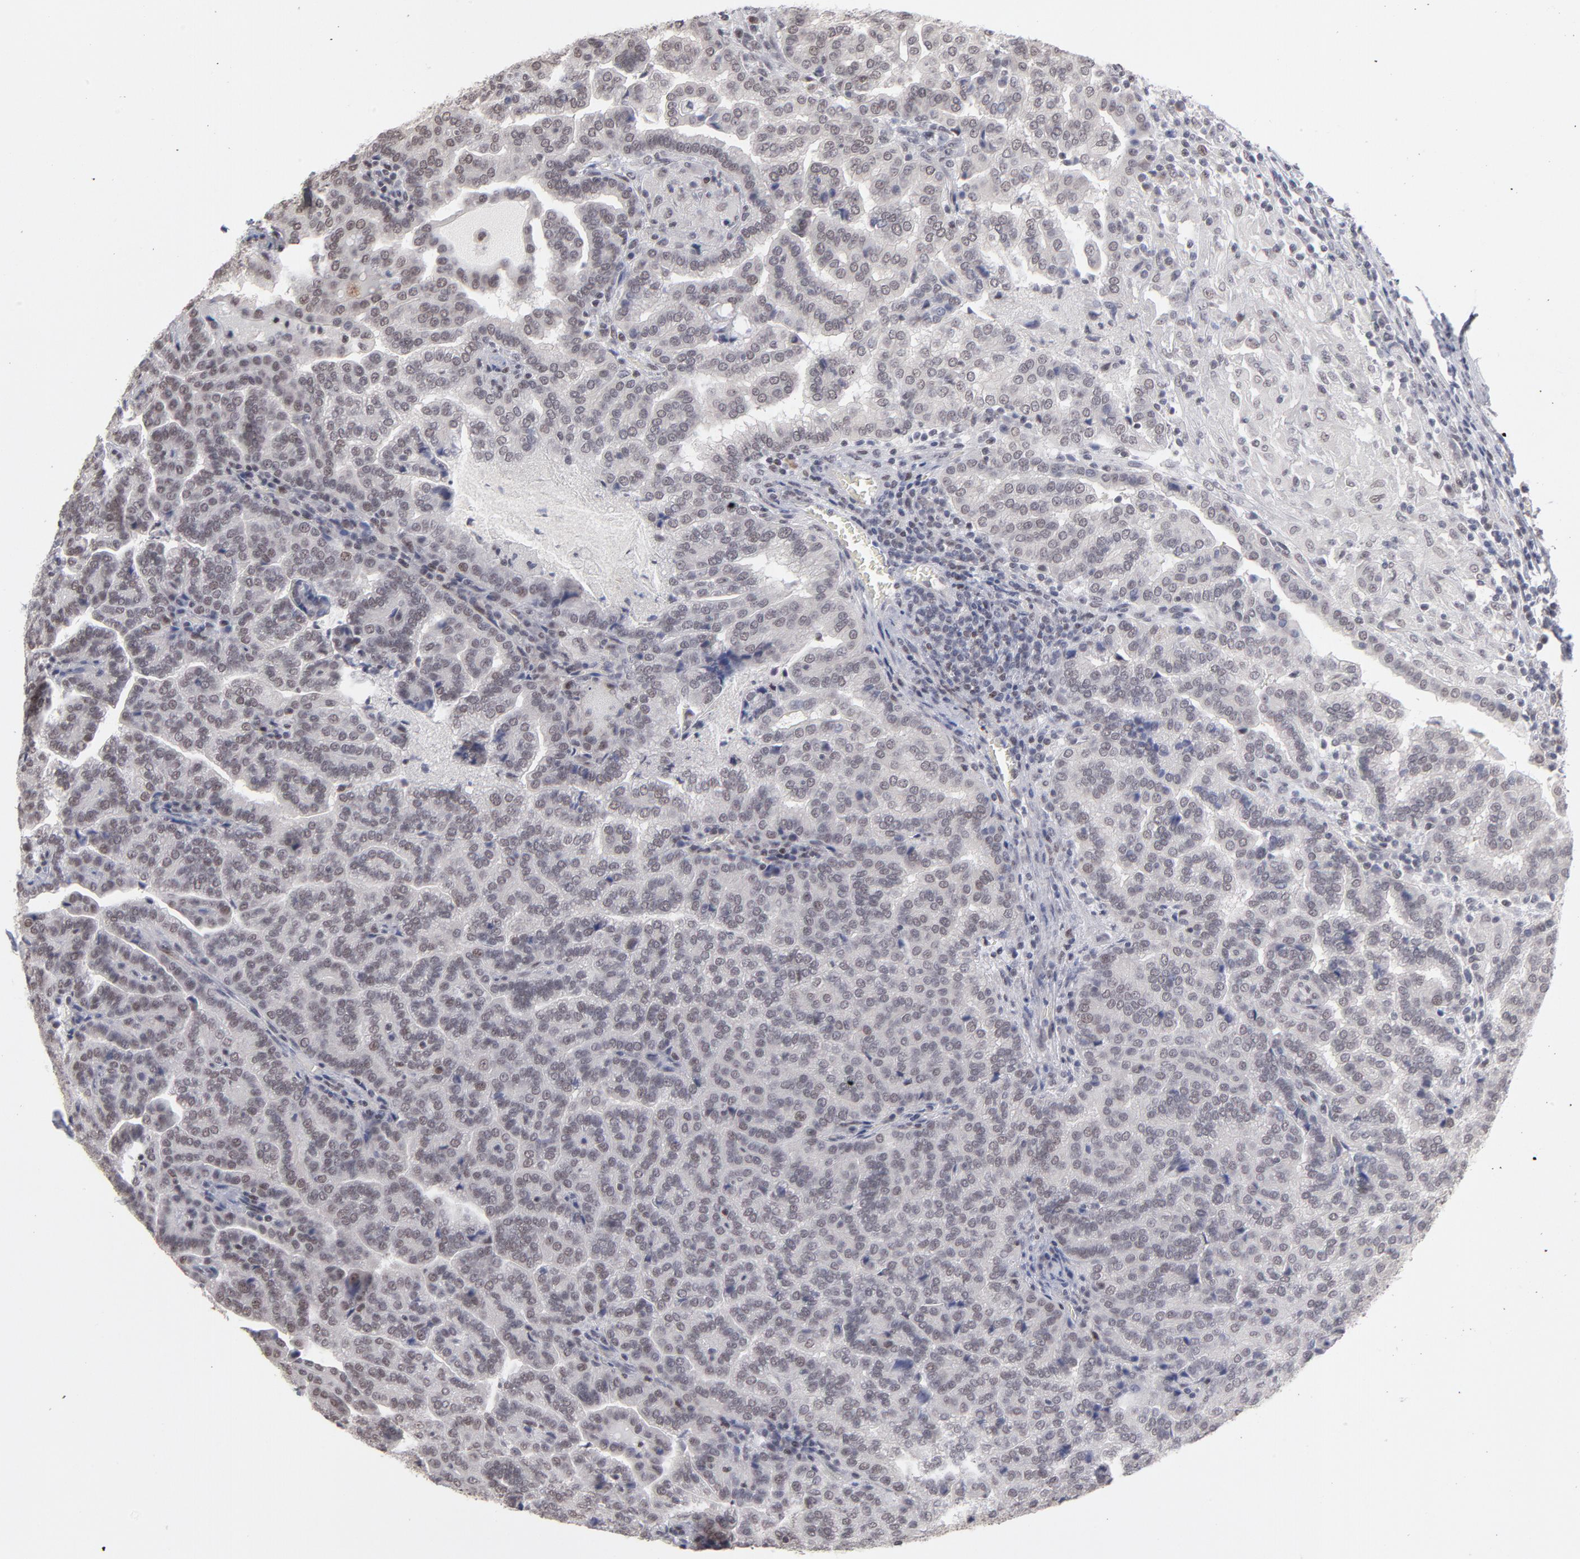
{"staining": {"intensity": "moderate", "quantity": "25%-75%", "location": "cytoplasmic/membranous,nuclear"}, "tissue": "renal cancer", "cell_type": "Tumor cells", "image_type": "cancer", "snomed": [{"axis": "morphology", "description": "Adenocarcinoma, NOS"}, {"axis": "topography", "description": "Kidney"}], "caption": "The immunohistochemical stain highlights moderate cytoplasmic/membranous and nuclear staining in tumor cells of adenocarcinoma (renal) tissue. (DAB (3,3'-diaminobenzidine) = brown stain, brightfield microscopy at high magnification).", "gene": "ZNF3", "patient": {"sex": "male", "age": 61}}